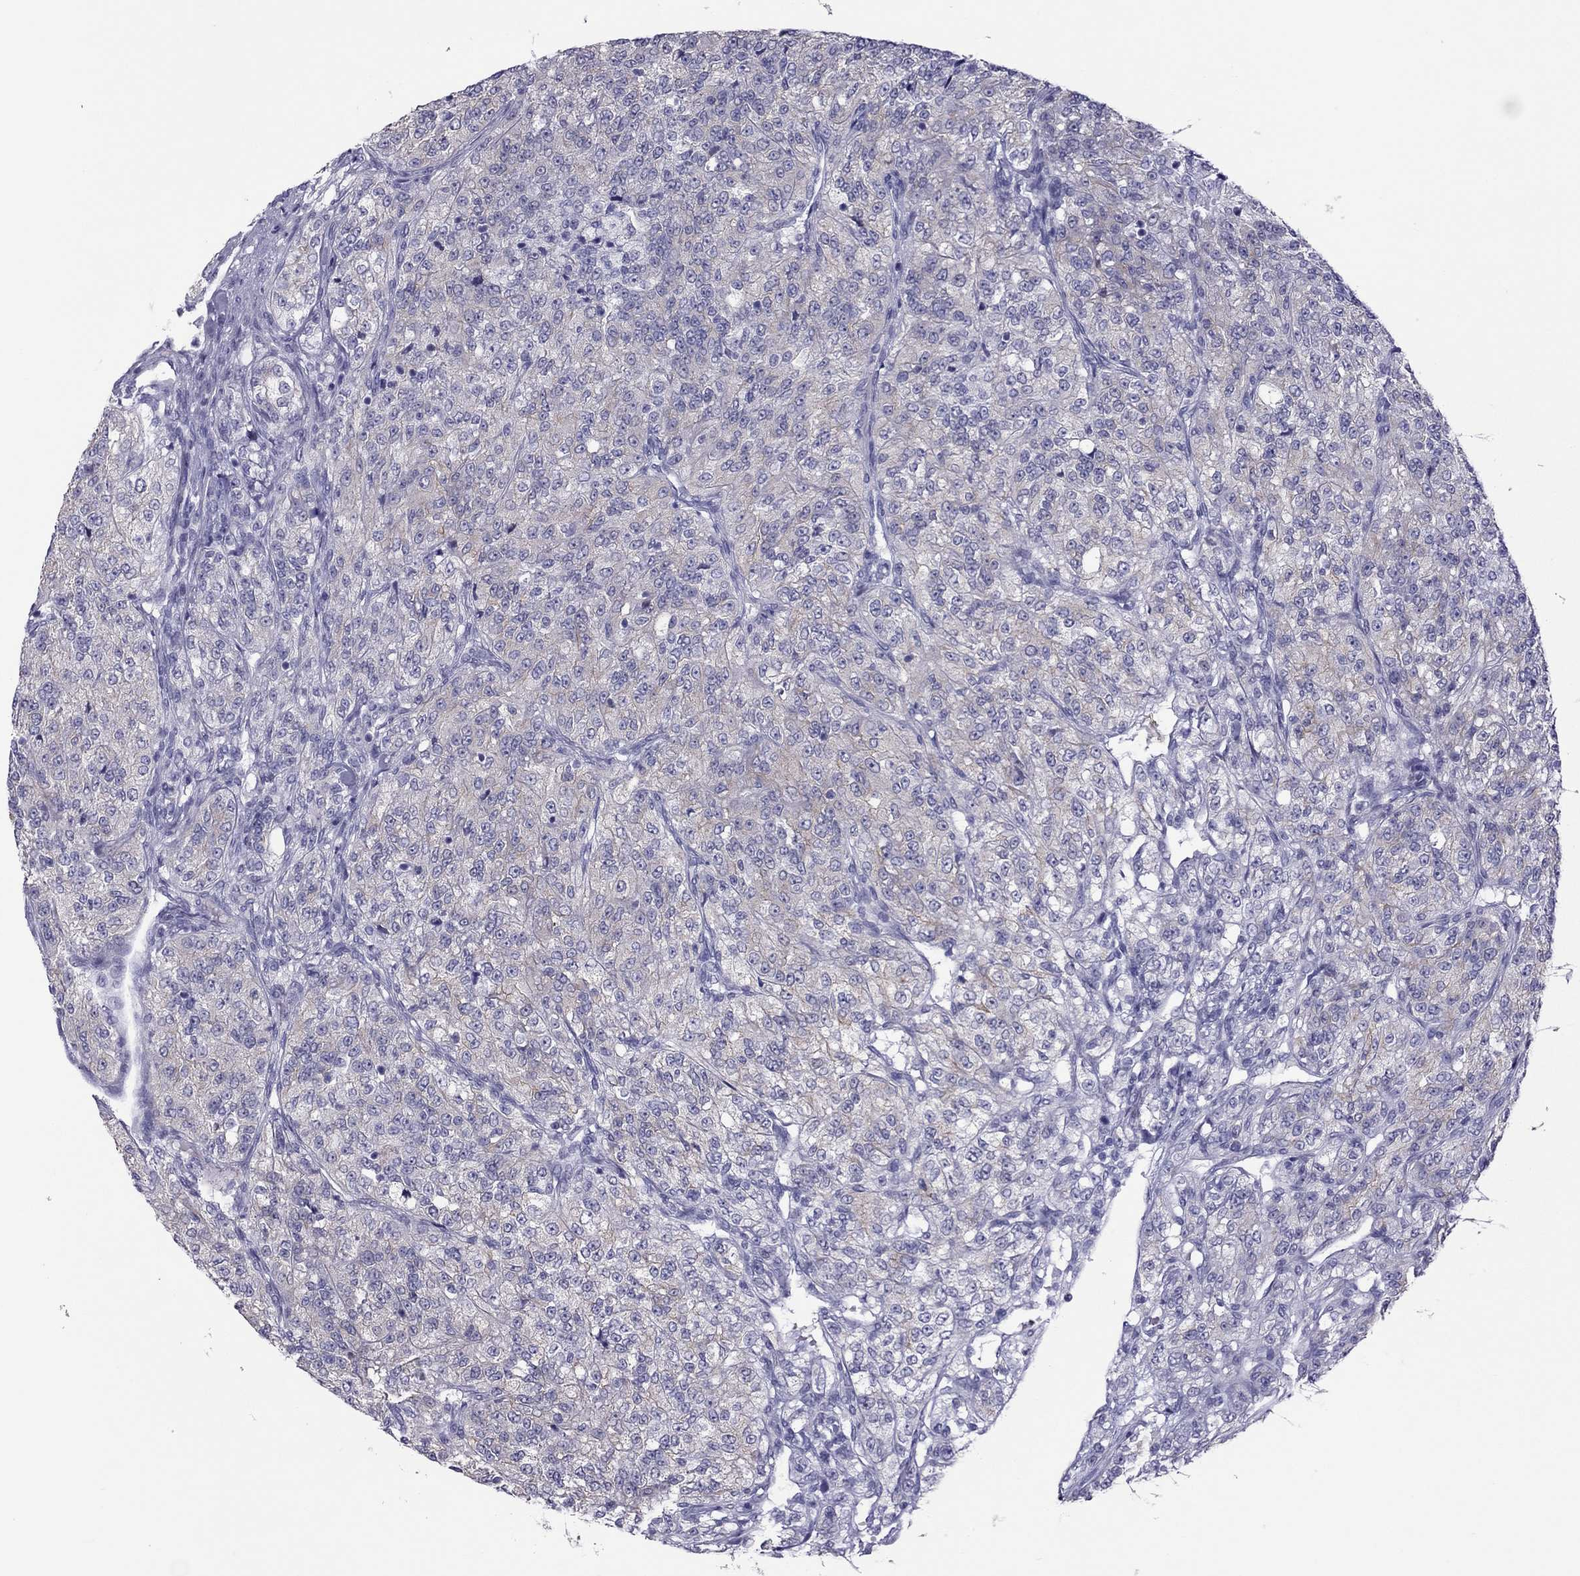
{"staining": {"intensity": "negative", "quantity": "none", "location": "none"}, "tissue": "renal cancer", "cell_type": "Tumor cells", "image_type": "cancer", "snomed": [{"axis": "morphology", "description": "Adenocarcinoma, NOS"}, {"axis": "topography", "description": "Kidney"}], "caption": "There is no significant staining in tumor cells of renal cancer. The staining is performed using DAB brown chromogen with nuclei counter-stained in using hematoxylin.", "gene": "TEX14", "patient": {"sex": "female", "age": 63}}